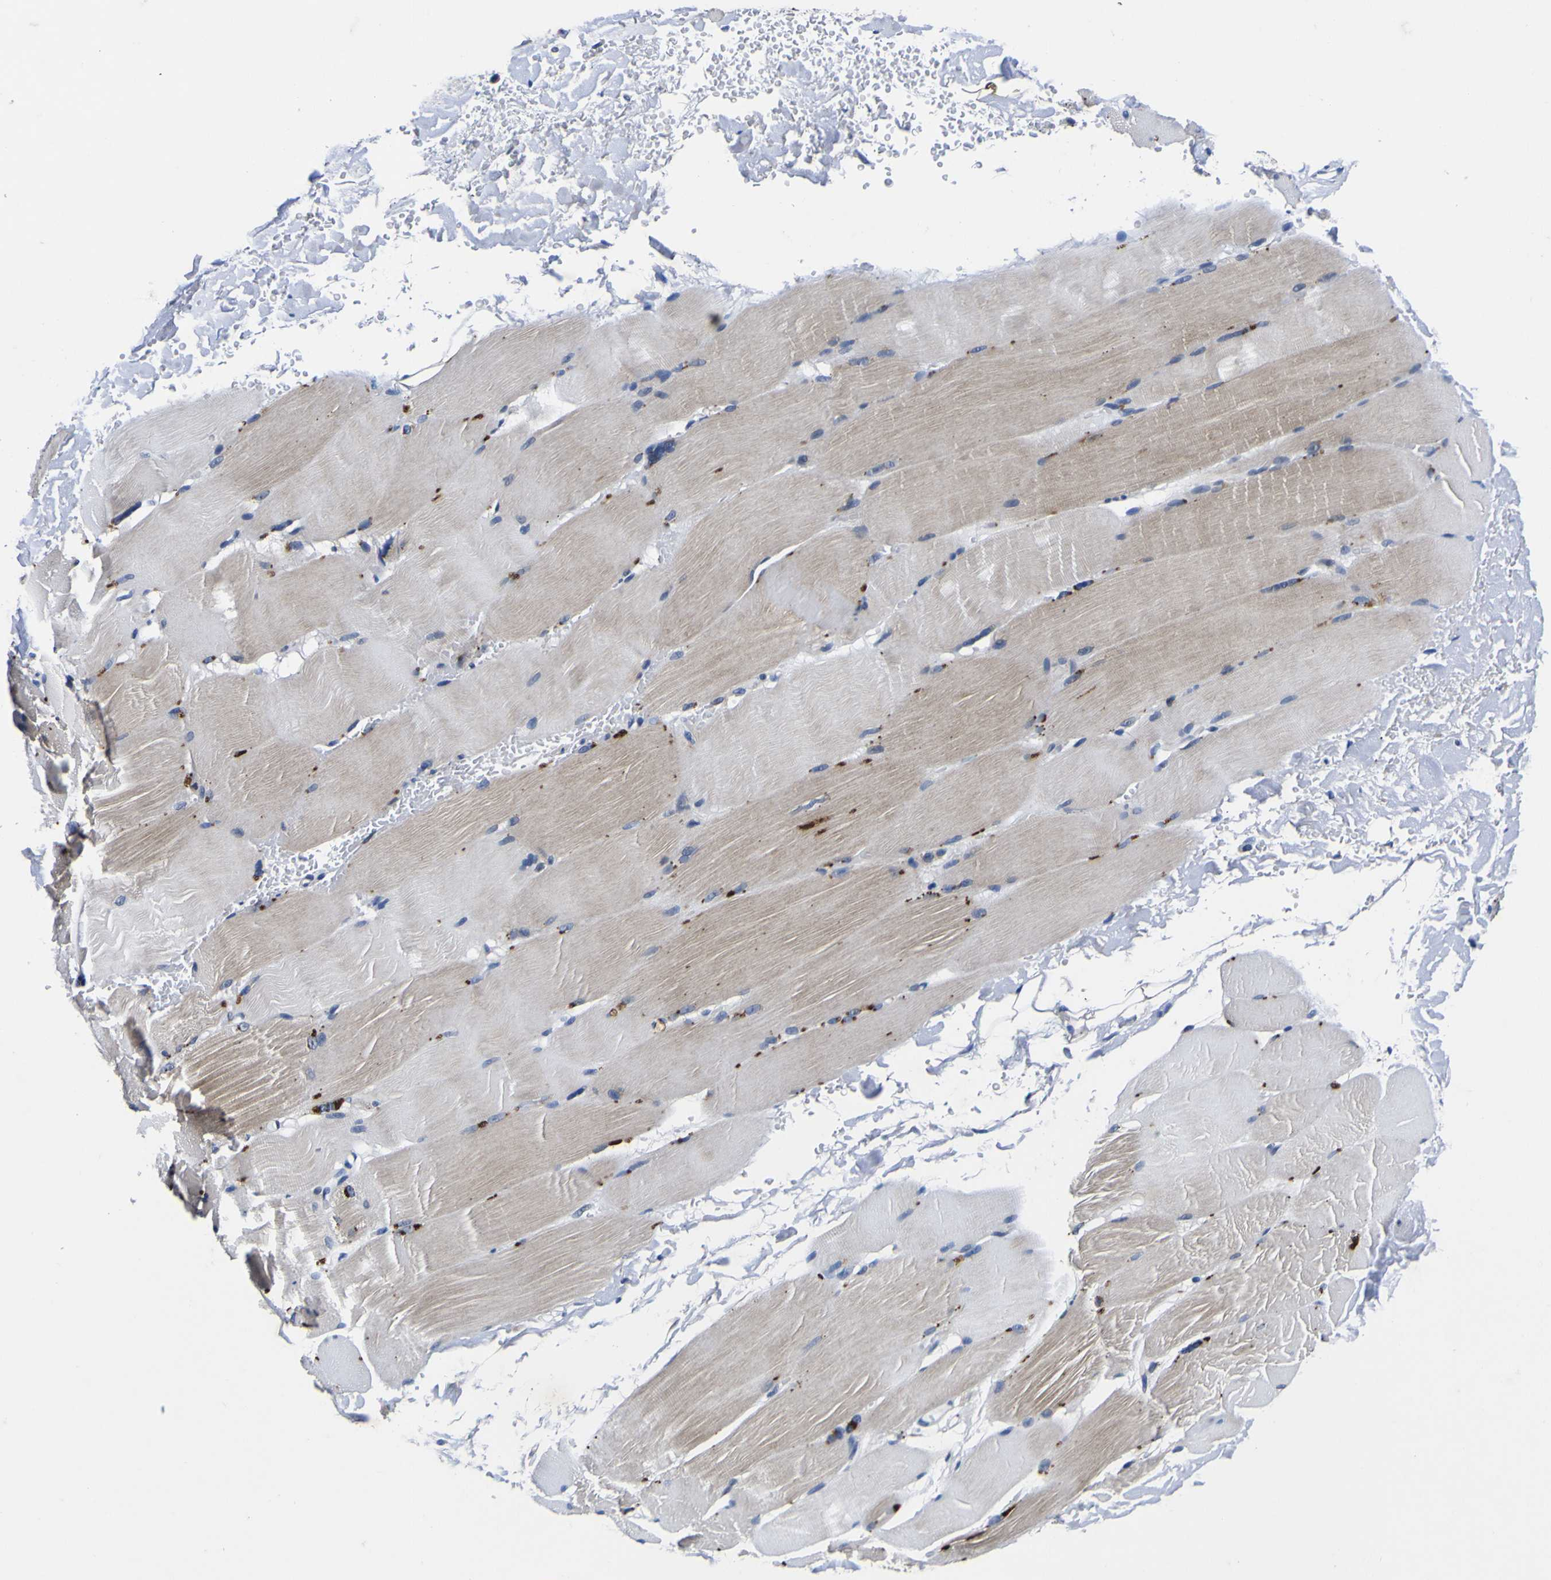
{"staining": {"intensity": "weak", "quantity": "25%-75%", "location": "cytoplasmic/membranous"}, "tissue": "skeletal muscle", "cell_type": "Myocytes", "image_type": "normal", "snomed": [{"axis": "morphology", "description": "Normal tissue, NOS"}, {"axis": "topography", "description": "Skin"}, {"axis": "topography", "description": "Skeletal muscle"}], "caption": "Immunohistochemical staining of normal human skeletal muscle displays weak cytoplasmic/membranous protein expression in approximately 25%-75% of myocytes. Immunohistochemistry stains the protein of interest in brown and the nuclei are stained blue.", "gene": "IGFLR1", "patient": {"sex": "male", "age": 83}}